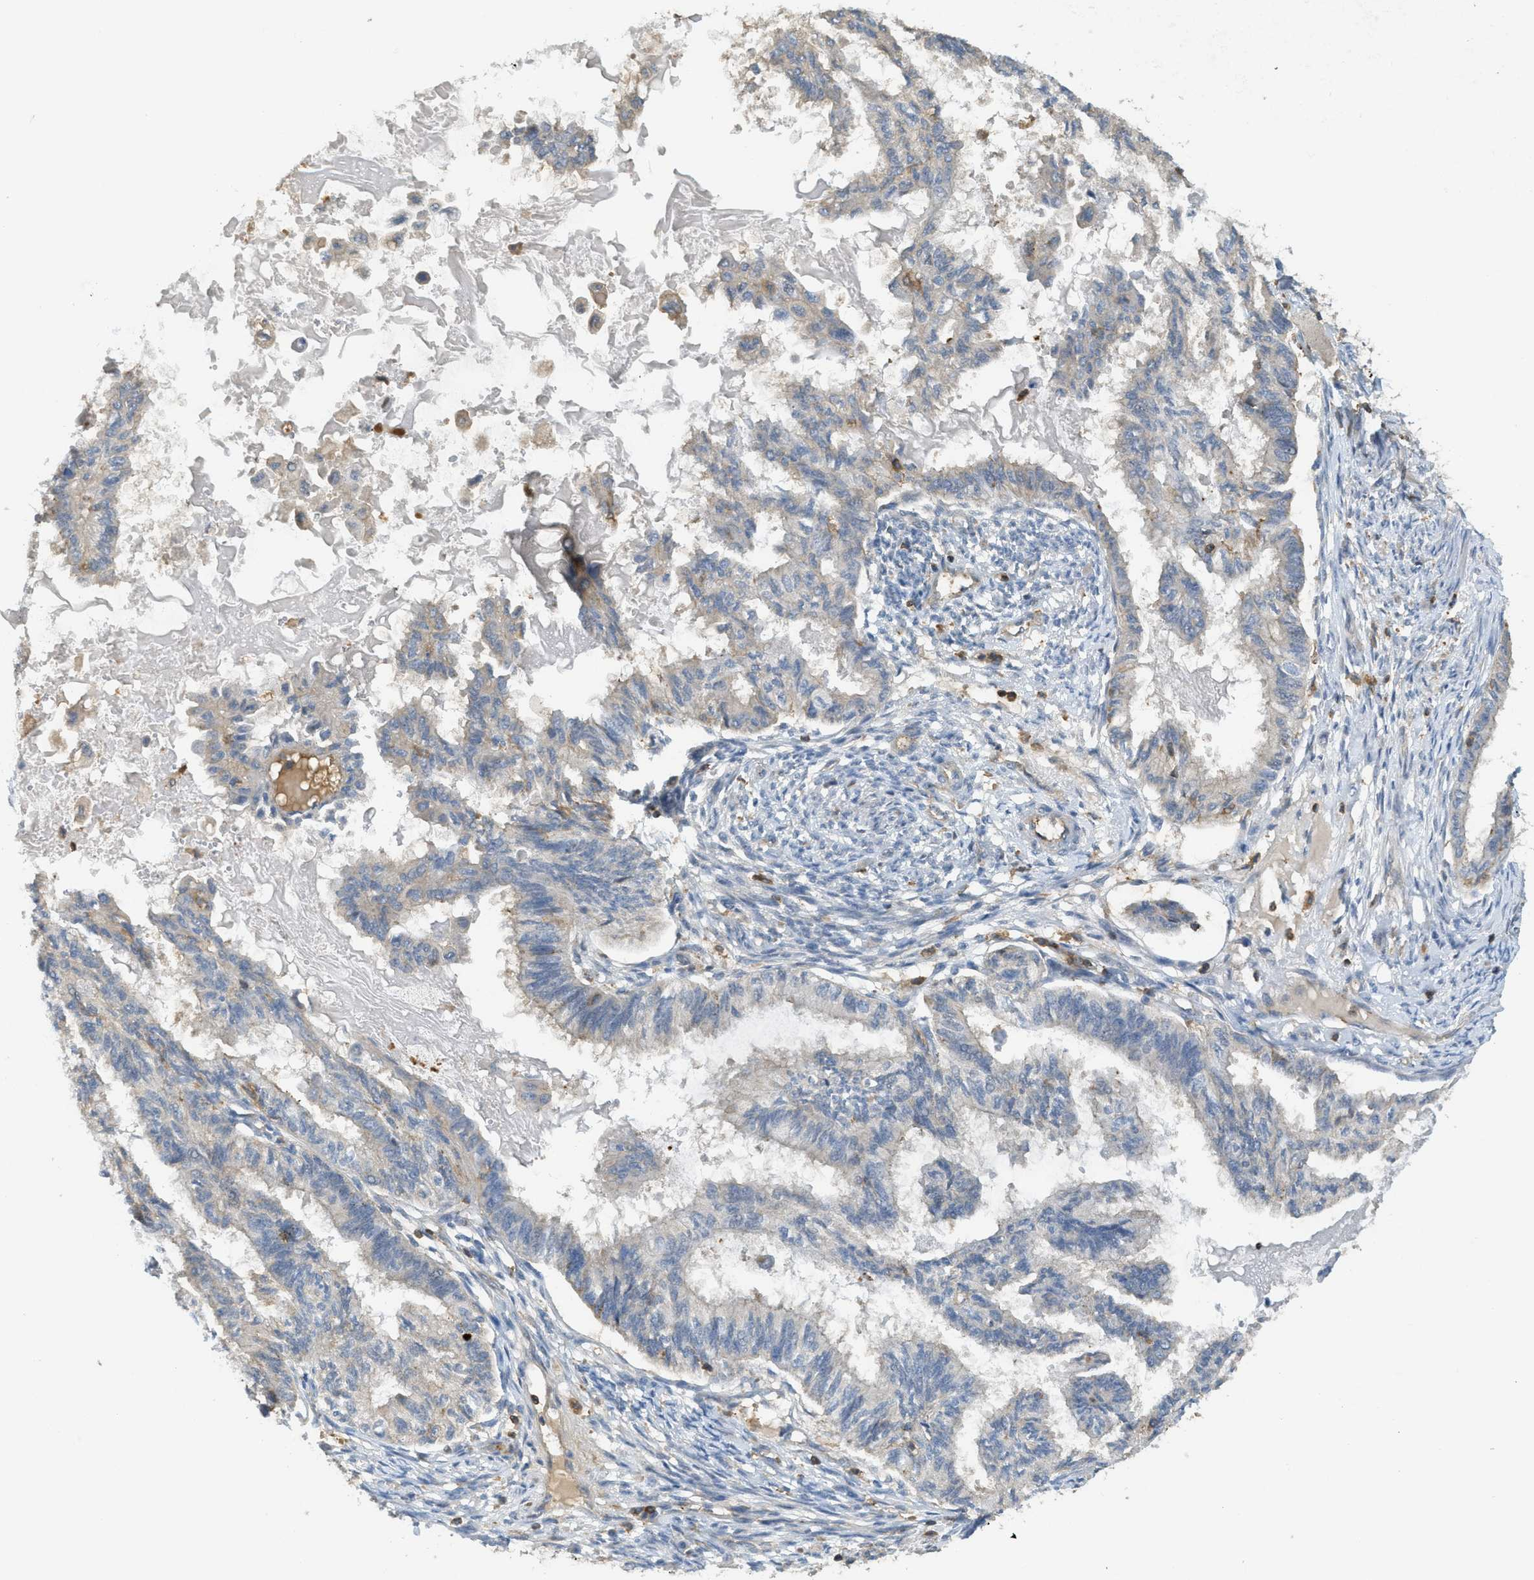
{"staining": {"intensity": "weak", "quantity": "<25%", "location": "cytoplasmic/membranous"}, "tissue": "cervical cancer", "cell_type": "Tumor cells", "image_type": "cancer", "snomed": [{"axis": "morphology", "description": "Normal tissue, NOS"}, {"axis": "morphology", "description": "Adenocarcinoma, NOS"}, {"axis": "topography", "description": "Cervix"}, {"axis": "topography", "description": "Endometrium"}], "caption": "Histopathology image shows no significant protein expression in tumor cells of adenocarcinoma (cervical). (DAB (3,3'-diaminobenzidine) immunohistochemistry, high magnification).", "gene": "GRIK2", "patient": {"sex": "female", "age": 86}}